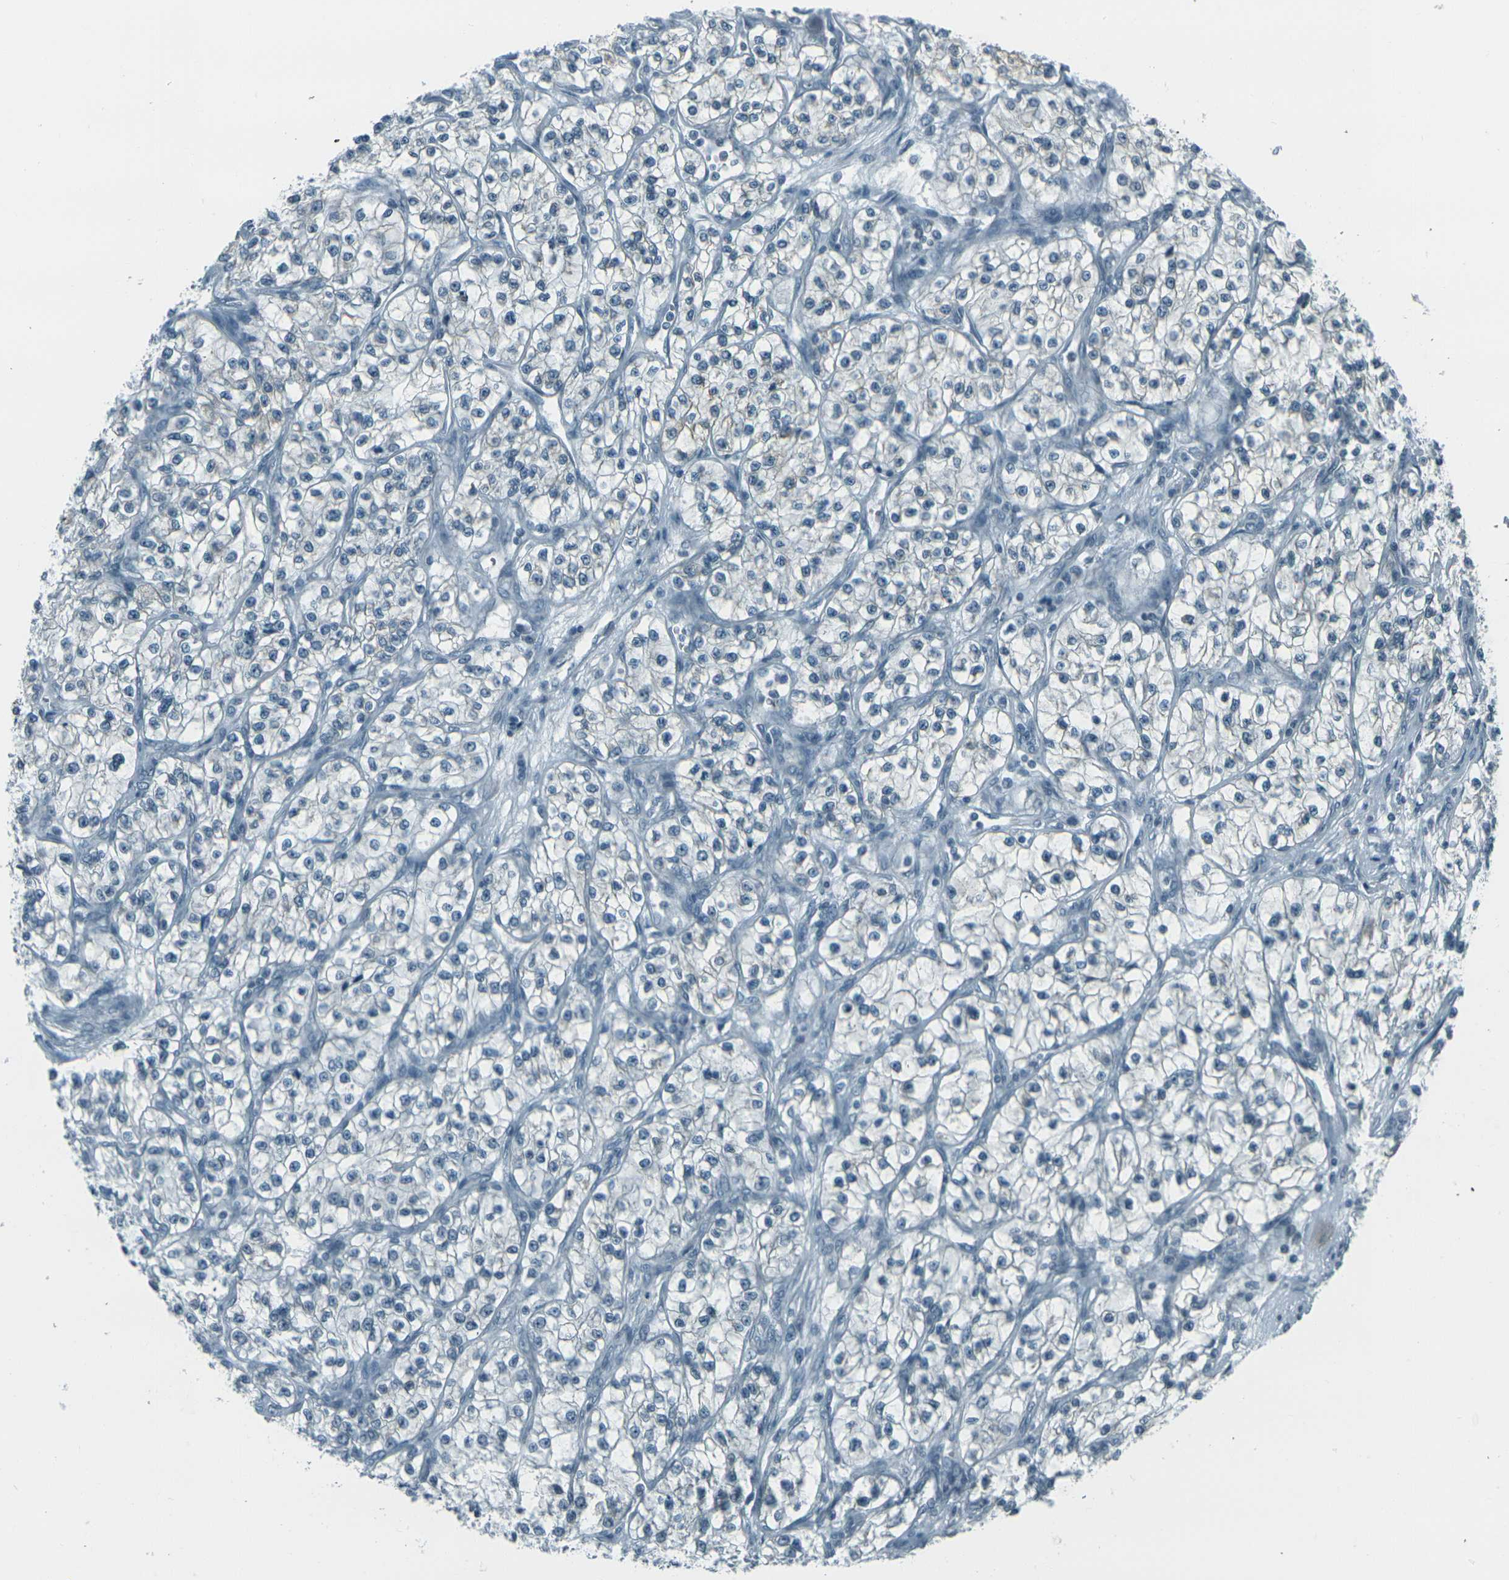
{"staining": {"intensity": "negative", "quantity": "none", "location": "none"}, "tissue": "renal cancer", "cell_type": "Tumor cells", "image_type": "cancer", "snomed": [{"axis": "morphology", "description": "Adenocarcinoma, NOS"}, {"axis": "topography", "description": "Kidney"}], "caption": "Photomicrograph shows no protein positivity in tumor cells of renal cancer (adenocarcinoma) tissue. The staining was performed using DAB (3,3'-diaminobenzidine) to visualize the protein expression in brown, while the nuclei were stained in blue with hematoxylin (Magnification: 20x).", "gene": "H2BC1", "patient": {"sex": "female", "age": 57}}